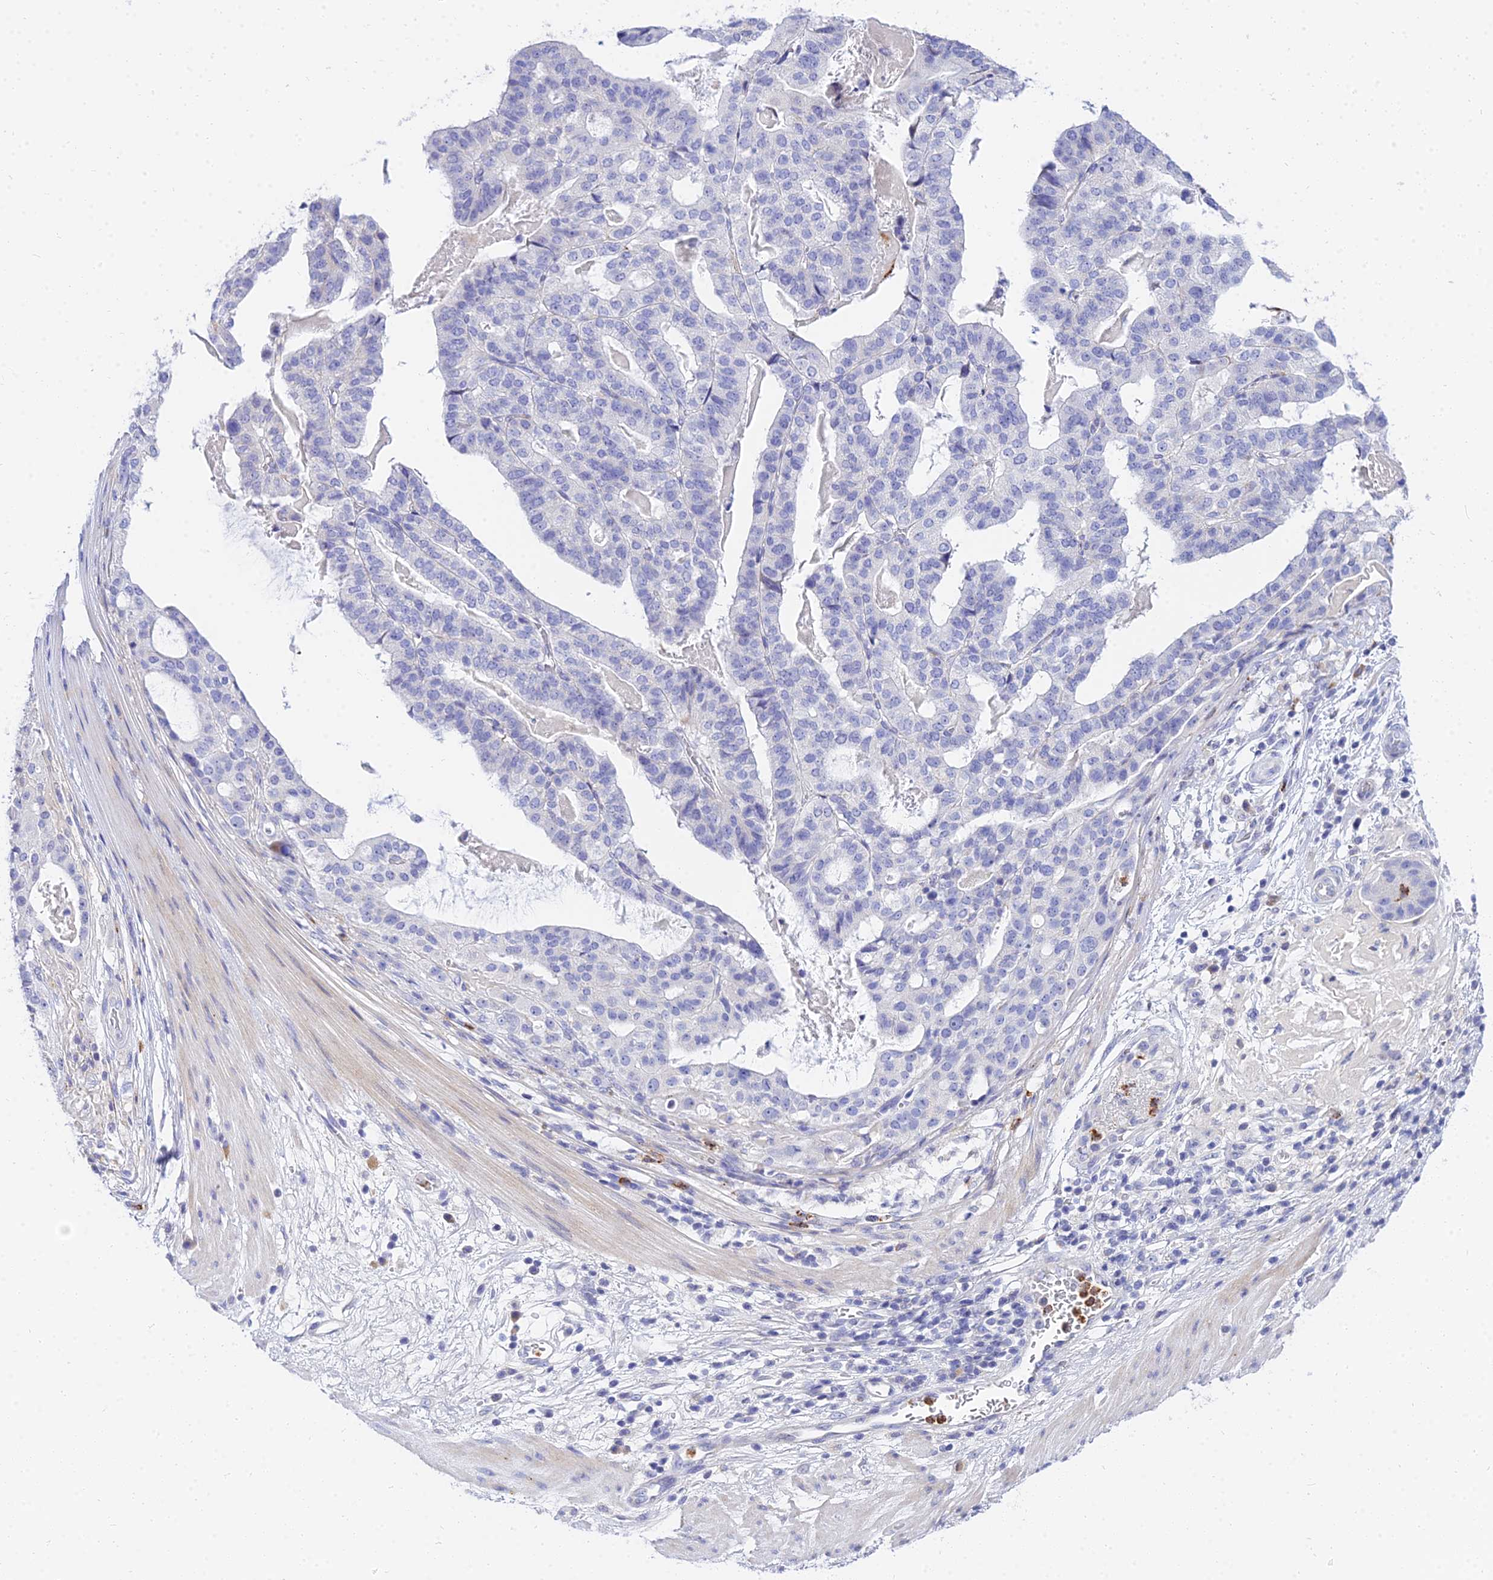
{"staining": {"intensity": "negative", "quantity": "none", "location": "none"}, "tissue": "stomach cancer", "cell_type": "Tumor cells", "image_type": "cancer", "snomed": [{"axis": "morphology", "description": "Adenocarcinoma, NOS"}, {"axis": "topography", "description": "Stomach"}], "caption": "The micrograph demonstrates no significant staining in tumor cells of stomach cancer.", "gene": "VWC2L", "patient": {"sex": "male", "age": 48}}